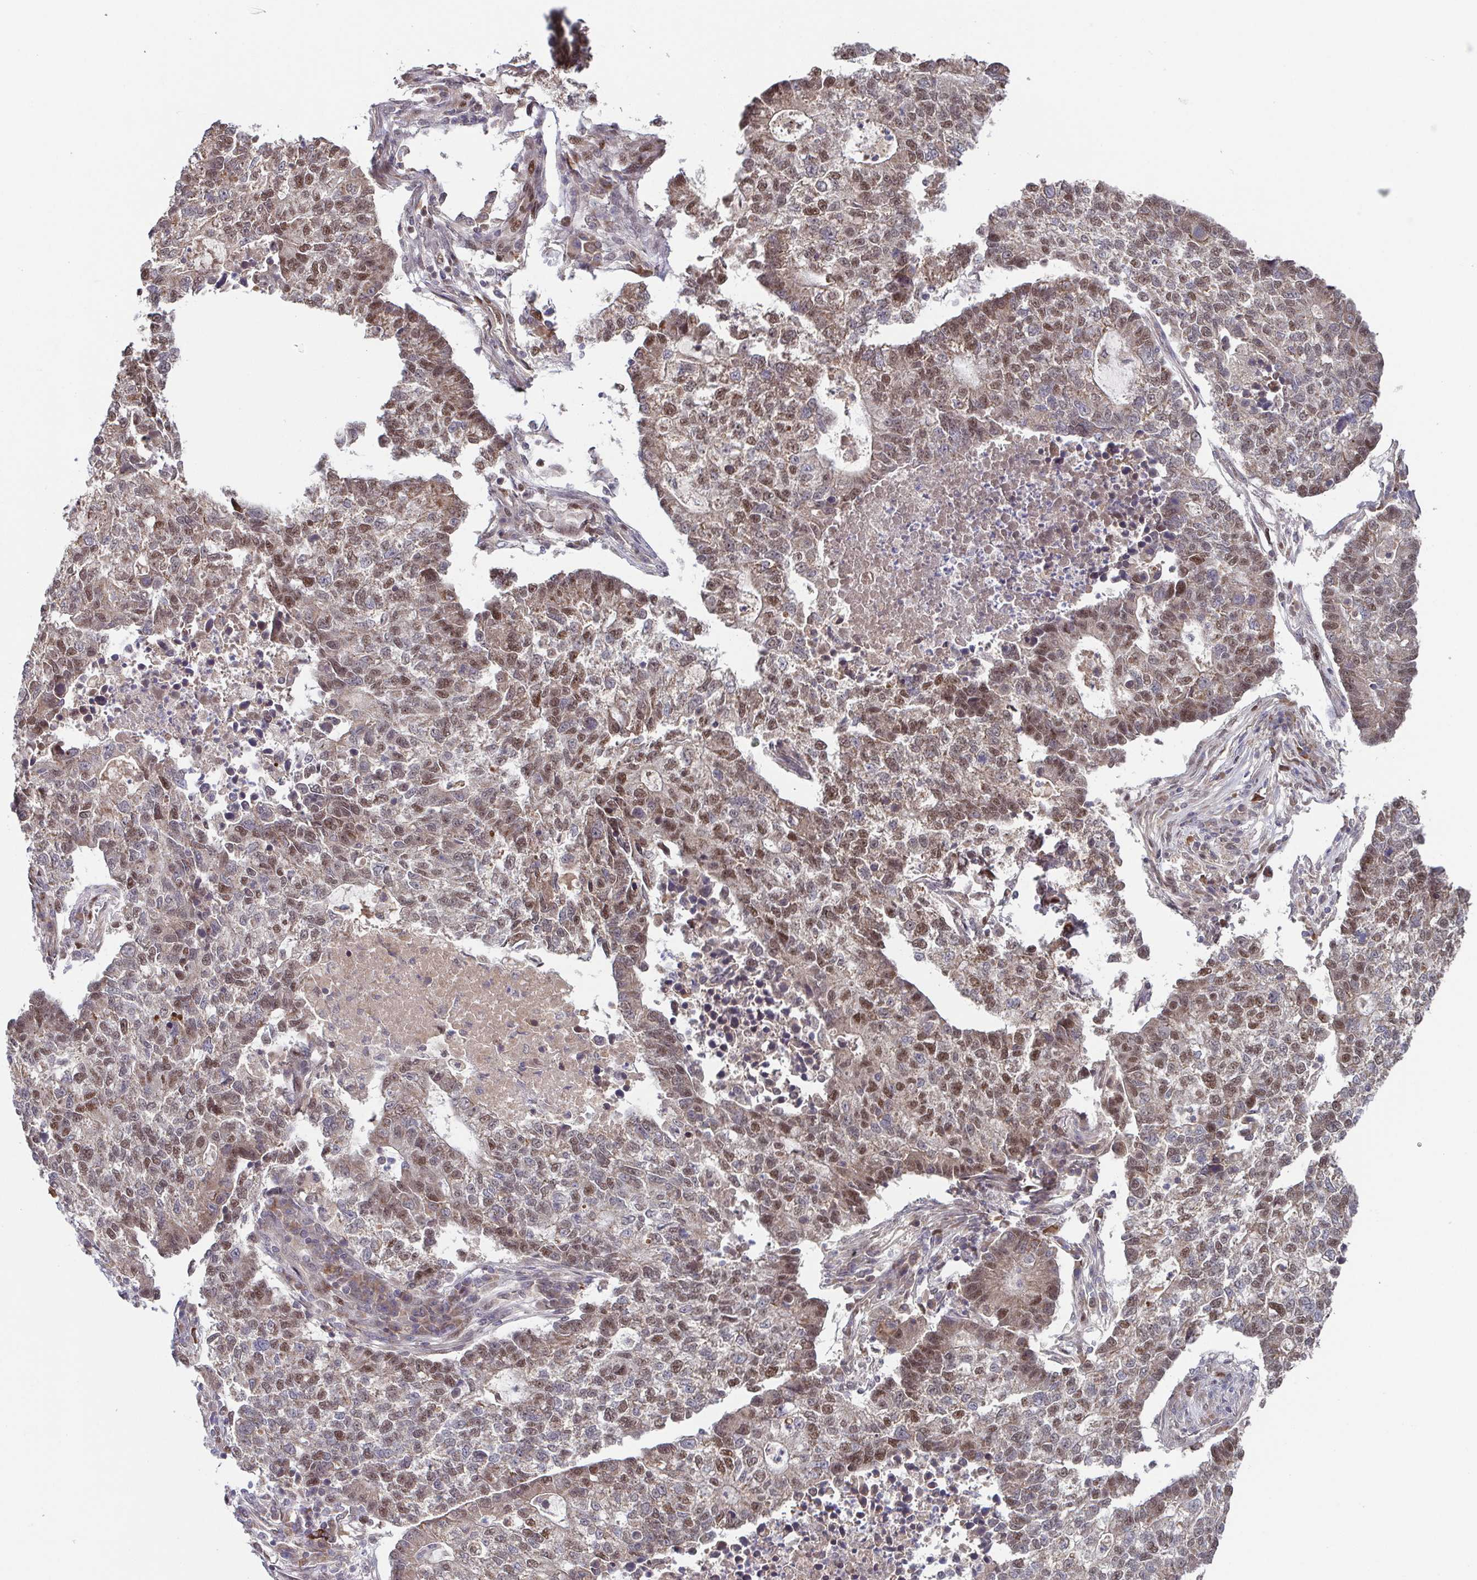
{"staining": {"intensity": "moderate", "quantity": "25%-75%", "location": "cytoplasmic/membranous,nuclear"}, "tissue": "lung cancer", "cell_type": "Tumor cells", "image_type": "cancer", "snomed": [{"axis": "morphology", "description": "Adenocarcinoma, NOS"}, {"axis": "topography", "description": "Lung"}], "caption": "Lung cancer stained with a protein marker shows moderate staining in tumor cells.", "gene": "TTC19", "patient": {"sex": "male", "age": 57}}